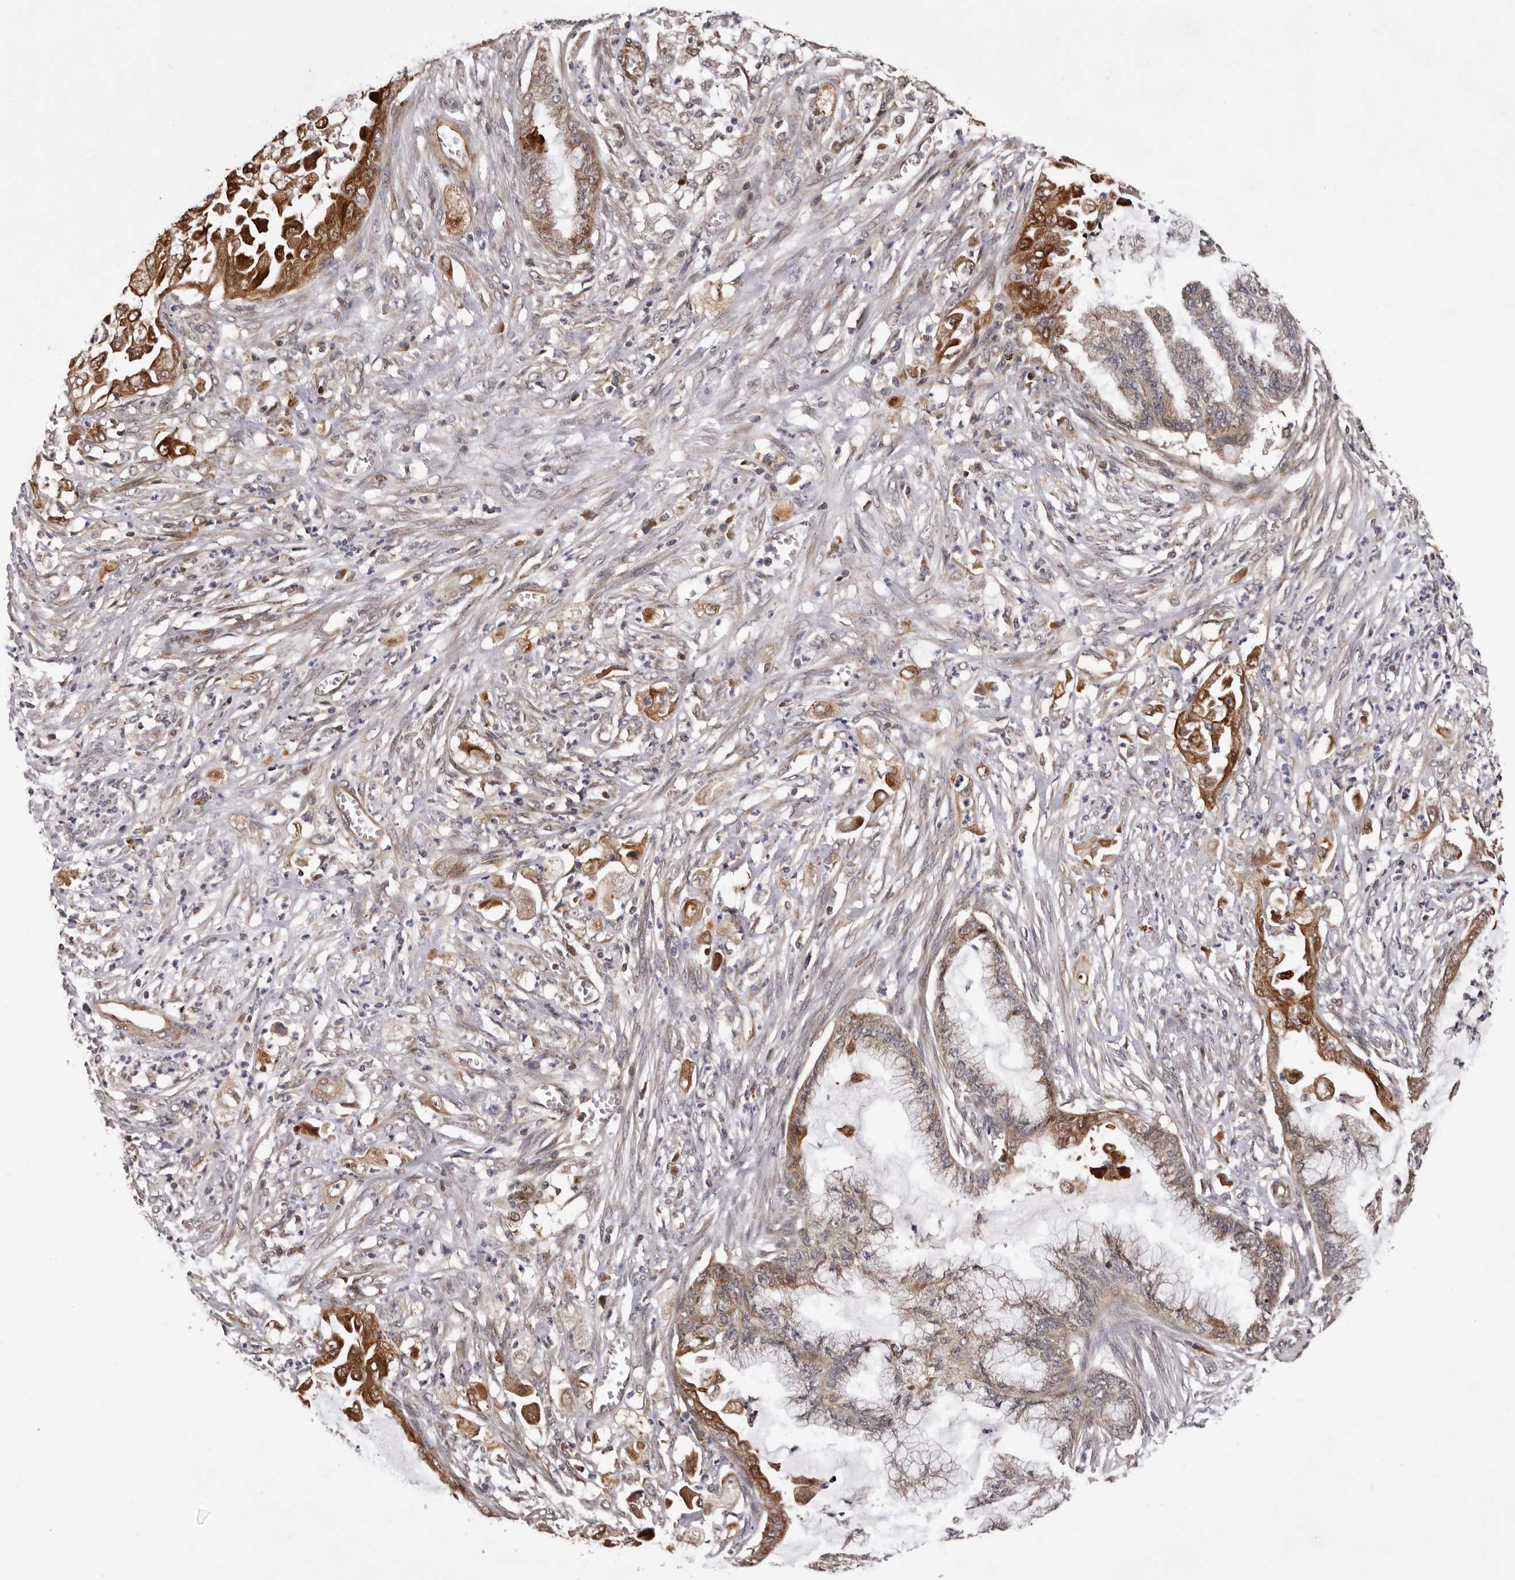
{"staining": {"intensity": "moderate", "quantity": ">75%", "location": "cytoplasmic/membranous"}, "tissue": "endometrial cancer", "cell_type": "Tumor cells", "image_type": "cancer", "snomed": [{"axis": "morphology", "description": "Adenocarcinoma, NOS"}, {"axis": "topography", "description": "Endometrium"}], "caption": "Endometrial cancer stained with a brown dye reveals moderate cytoplasmic/membranous positive staining in approximately >75% of tumor cells.", "gene": "GADD45B", "patient": {"sex": "female", "age": 86}}